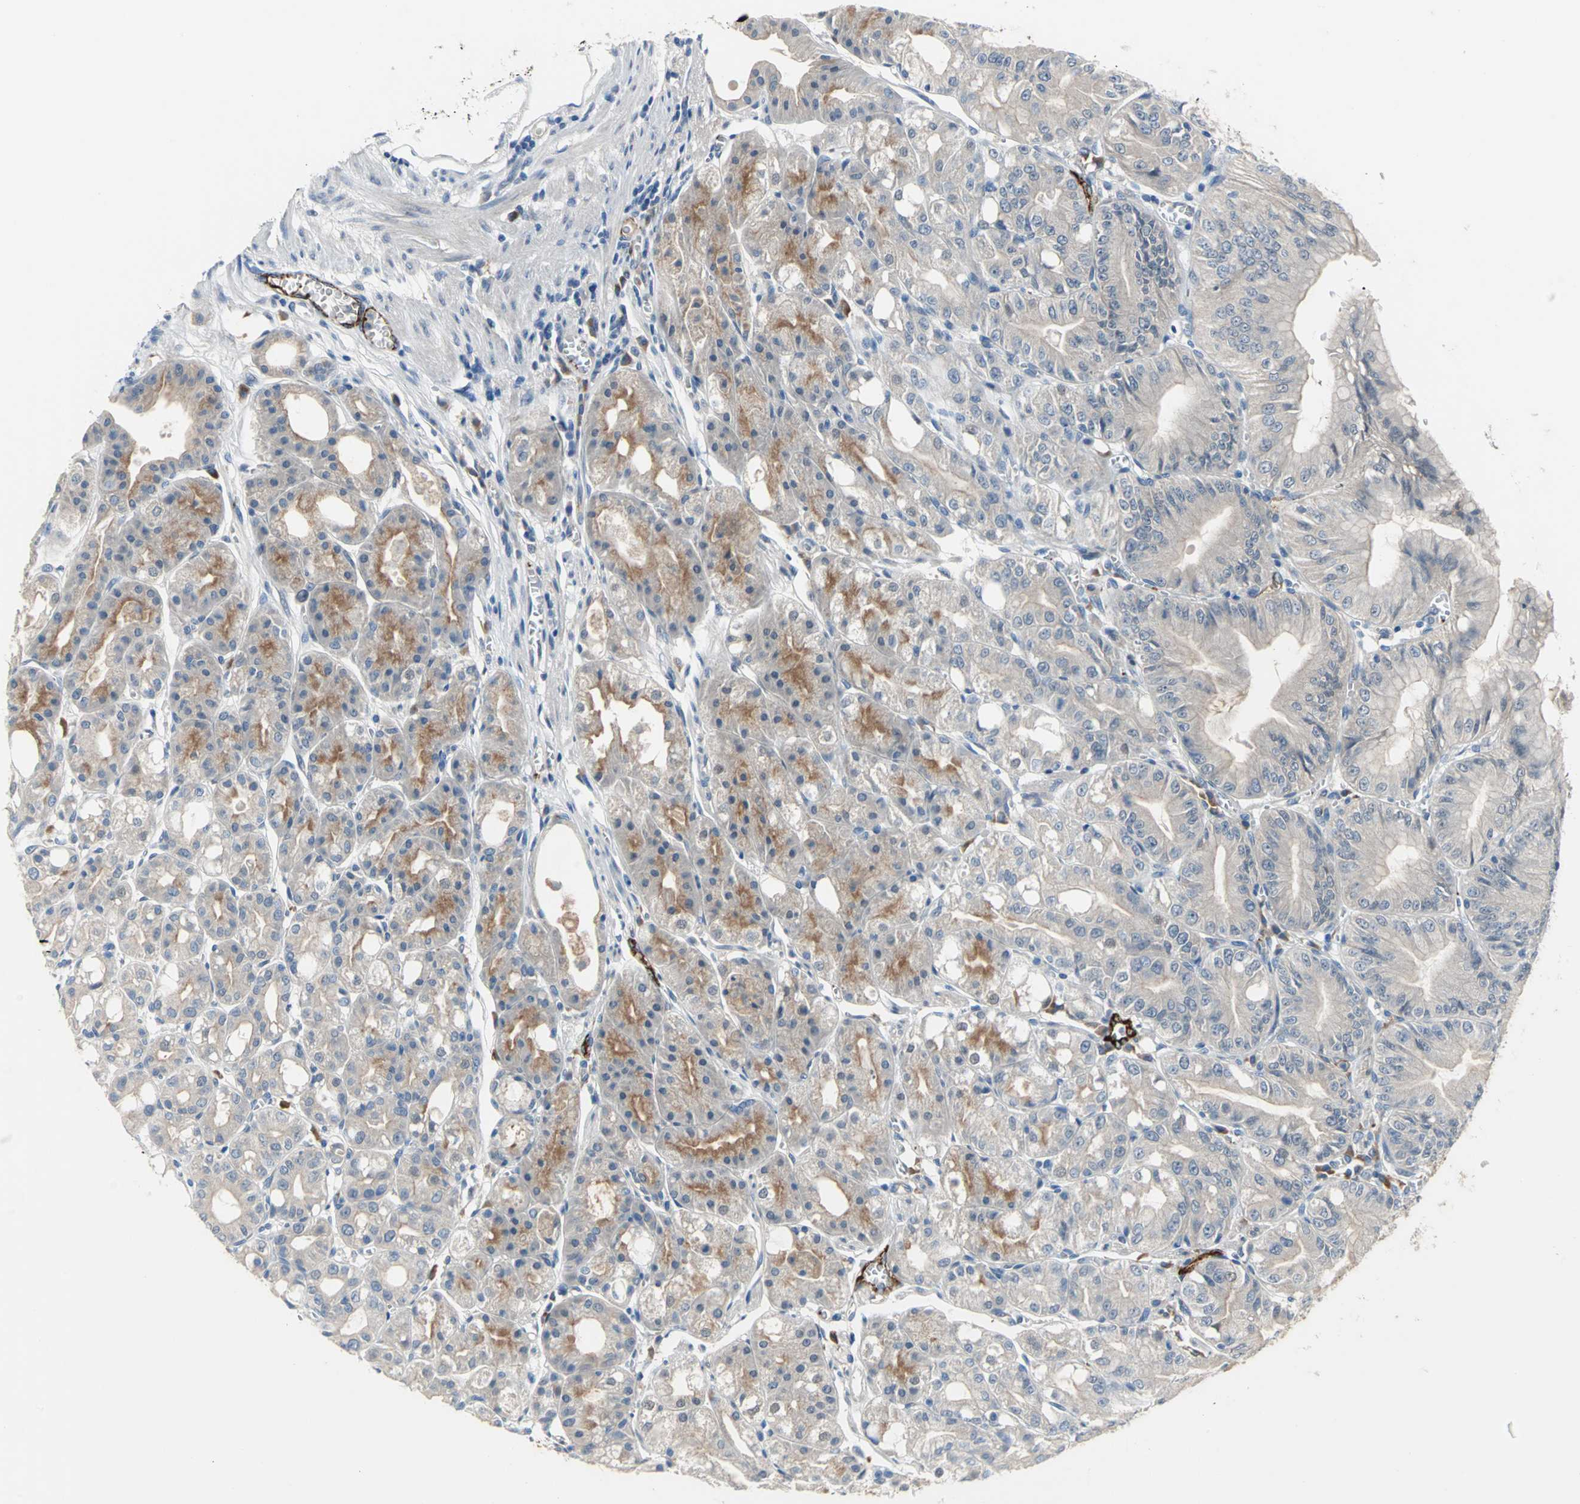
{"staining": {"intensity": "moderate", "quantity": ">75%", "location": "cytoplasmic/membranous,nuclear"}, "tissue": "stomach", "cell_type": "Glandular cells", "image_type": "normal", "snomed": [{"axis": "morphology", "description": "Normal tissue, NOS"}, {"axis": "topography", "description": "Stomach, lower"}], "caption": "A histopathology image of human stomach stained for a protein reveals moderate cytoplasmic/membranous,nuclear brown staining in glandular cells. The staining was performed using DAB to visualize the protein expression in brown, while the nuclei were stained in blue with hematoxylin (Magnification: 20x).", "gene": "SELP", "patient": {"sex": "male", "age": 71}}